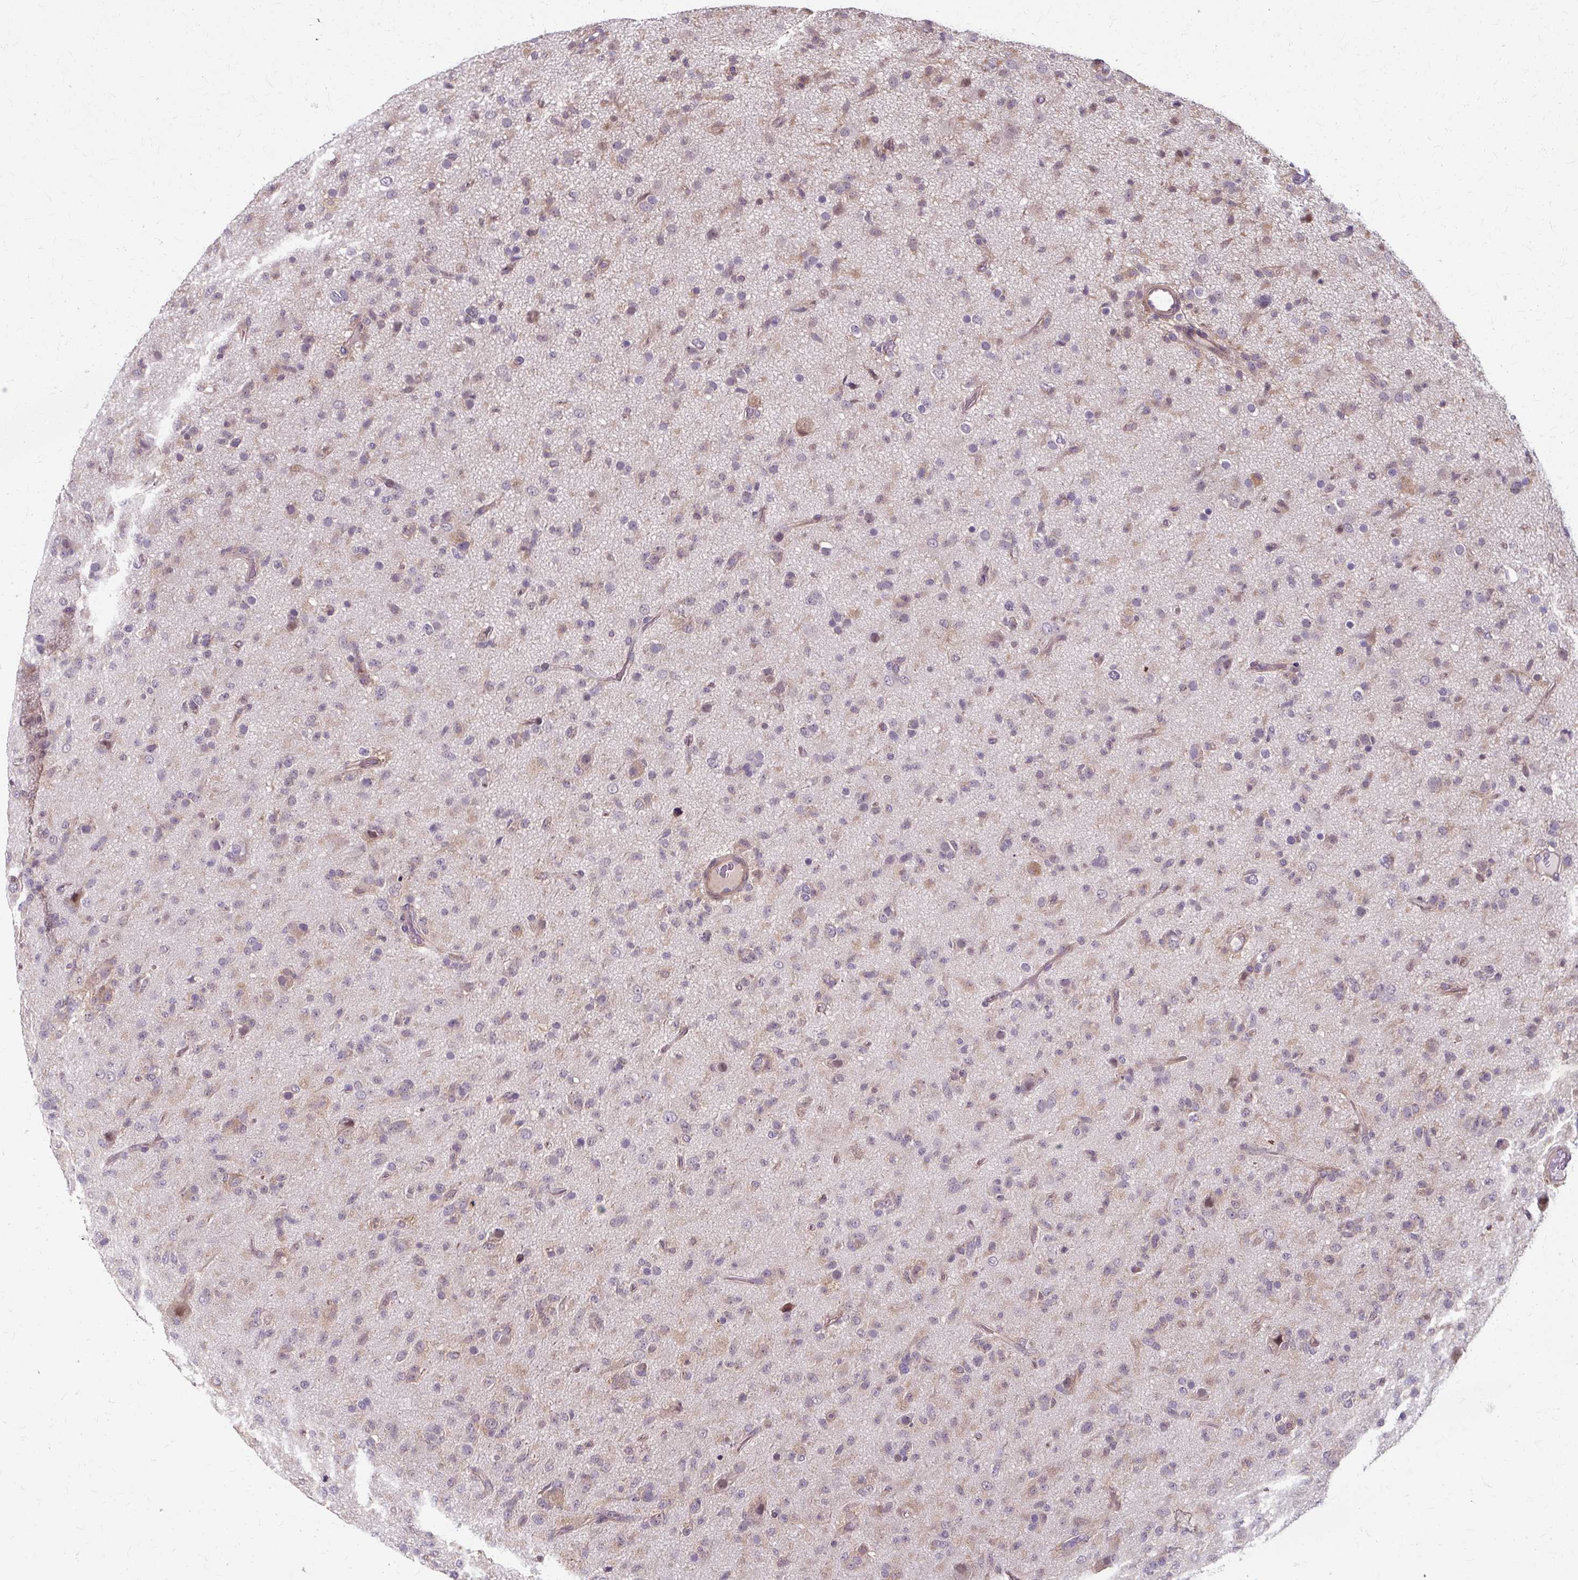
{"staining": {"intensity": "weak", "quantity": ">75%", "location": "cytoplasmic/membranous"}, "tissue": "glioma", "cell_type": "Tumor cells", "image_type": "cancer", "snomed": [{"axis": "morphology", "description": "Glioma, malignant, Low grade"}, {"axis": "topography", "description": "Brain"}], "caption": "Immunohistochemical staining of glioma exhibits low levels of weak cytoplasmic/membranous expression in approximately >75% of tumor cells. (DAB IHC with brightfield microscopy, high magnification).", "gene": "ZNF555", "patient": {"sex": "male", "age": 65}}